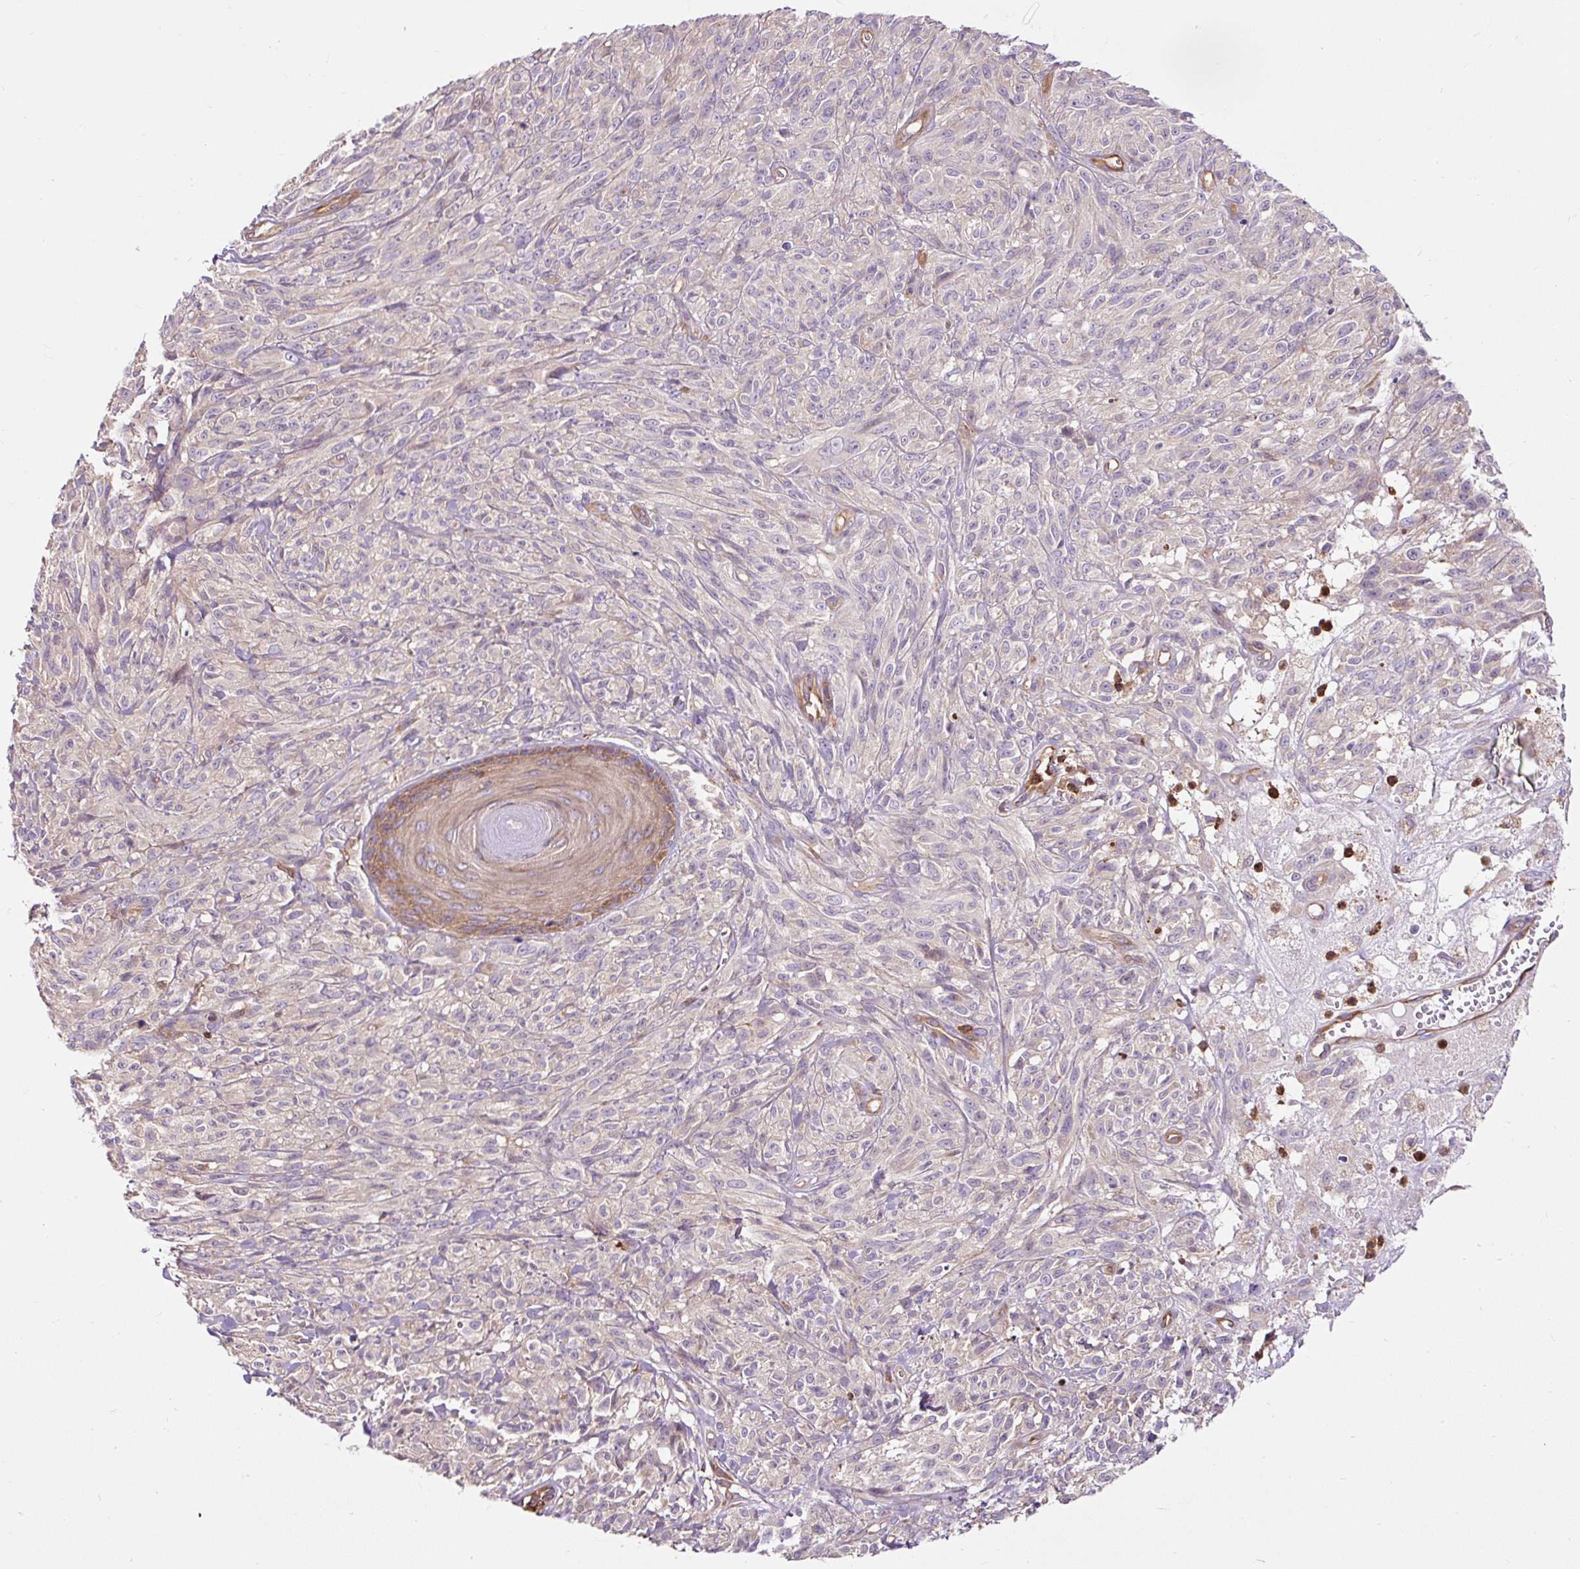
{"staining": {"intensity": "negative", "quantity": "none", "location": "none"}, "tissue": "melanoma", "cell_type": "Tumor cells", "image_type": "cancer", "snomed": [{"axis": "morphology", "description": "Malignant melanoma, NOS"}, {"axis": "topography", "description": "Skin of upper arm"}], "caption": "An immunohistochemistry (IHC) image of melanoma is shown. There is no staining in tumor cells of melanoma. (DAB (3,3'-diaminobenzidine) IHC with hematoxylin counter stain).", "gene": "CISD3", "patient": {"sex": "female", "age": 65}}